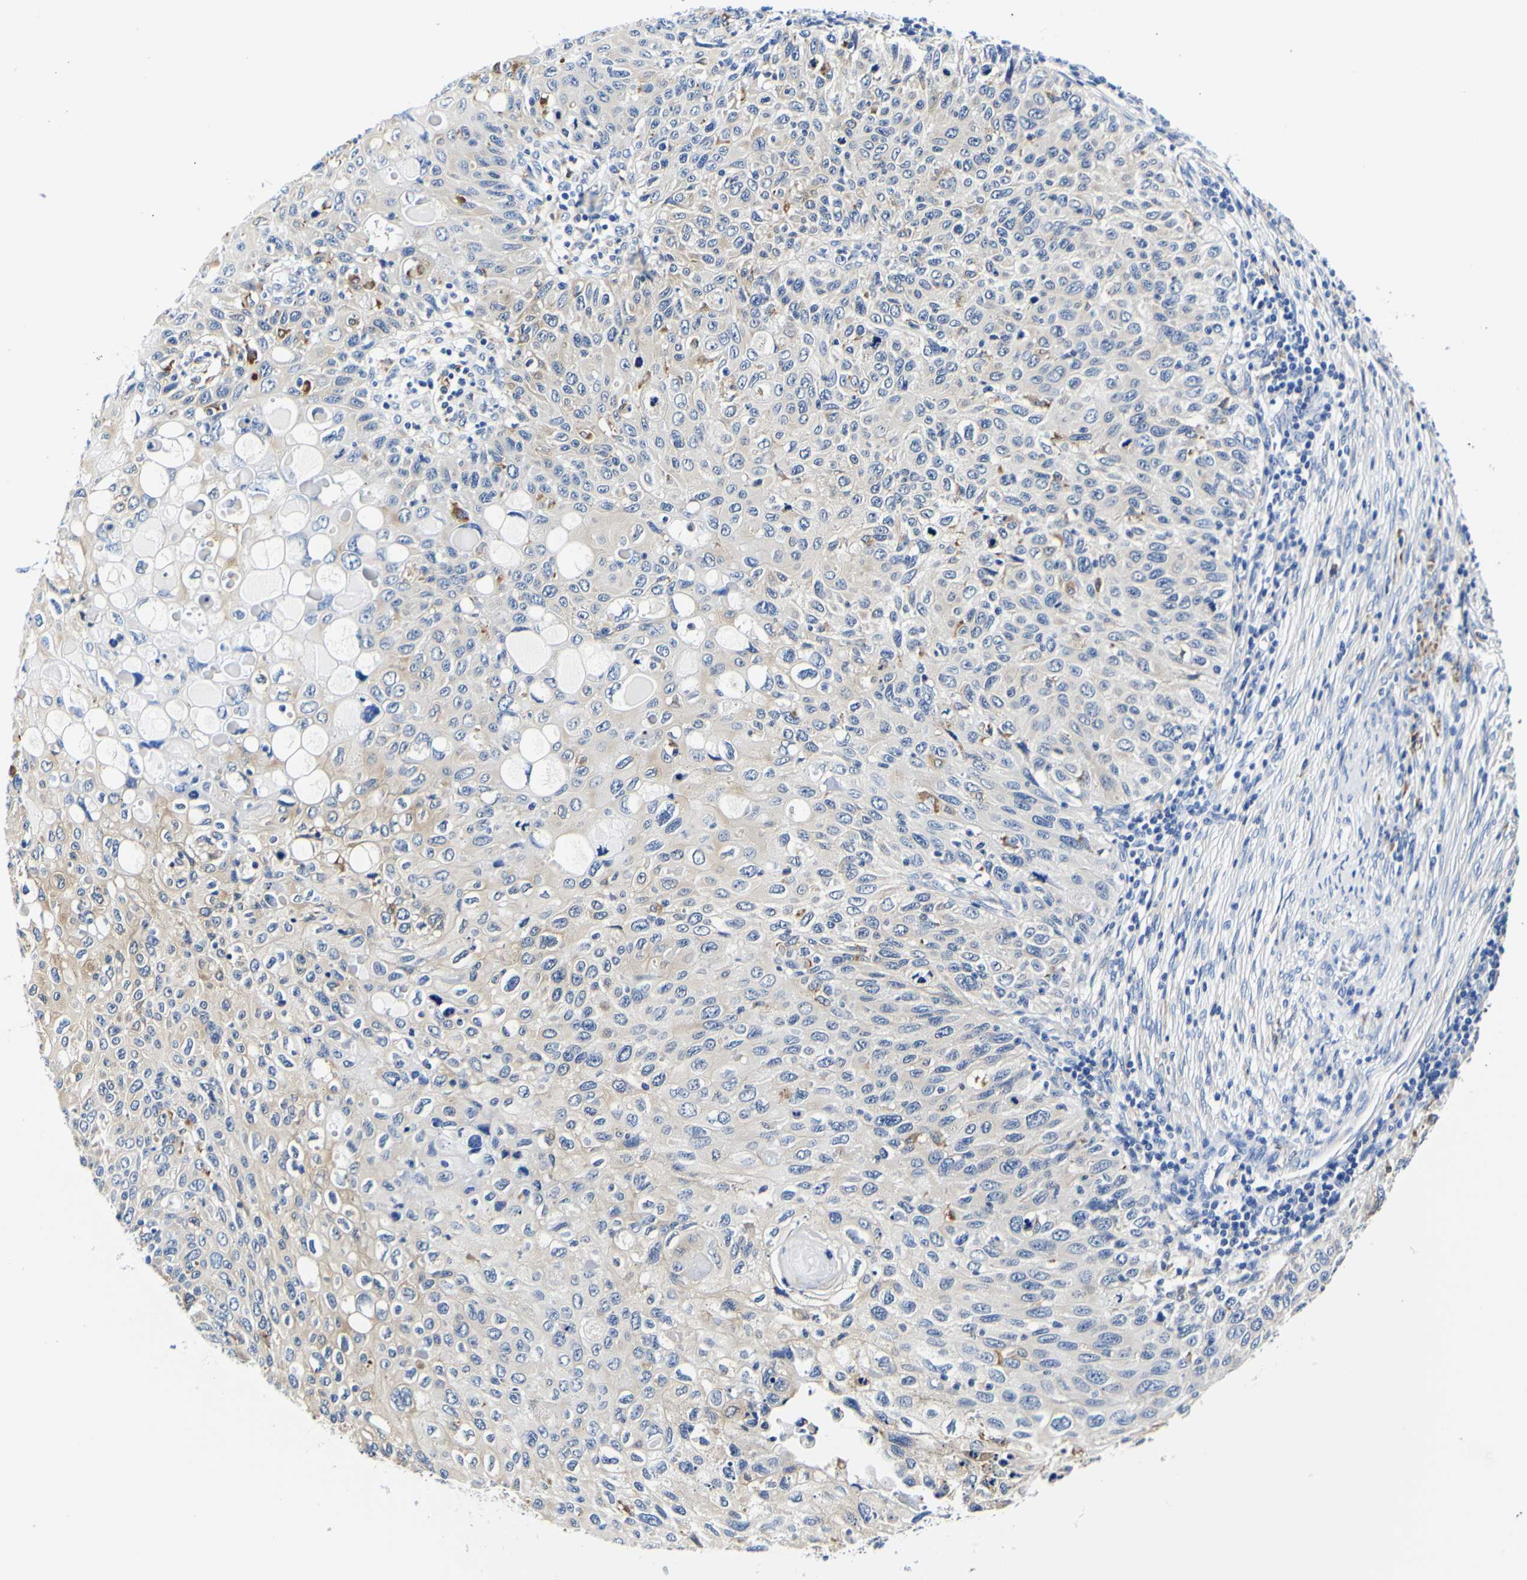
{"staining": {"intensity": "weak", "quantity": "<25%", "location": "cytoplasmic/membranous"}, "tissue": "cervical cancer", "cell_type": "Tumor cells", "image_type": "cancer", "snomed": [{"axis": "morphology", "description": "Squamous cell carcinoma, NOS"}, {"axis": "topography", "description": "Cervix"}], "caption": "Cervical cancer (squamous cell carcinoma) stained for a protein using immunohistochemistry (IHC) exhibits no expression tumor cells.", "gene": "P4HB", "patient": {"sex": "female", "age": 70}}